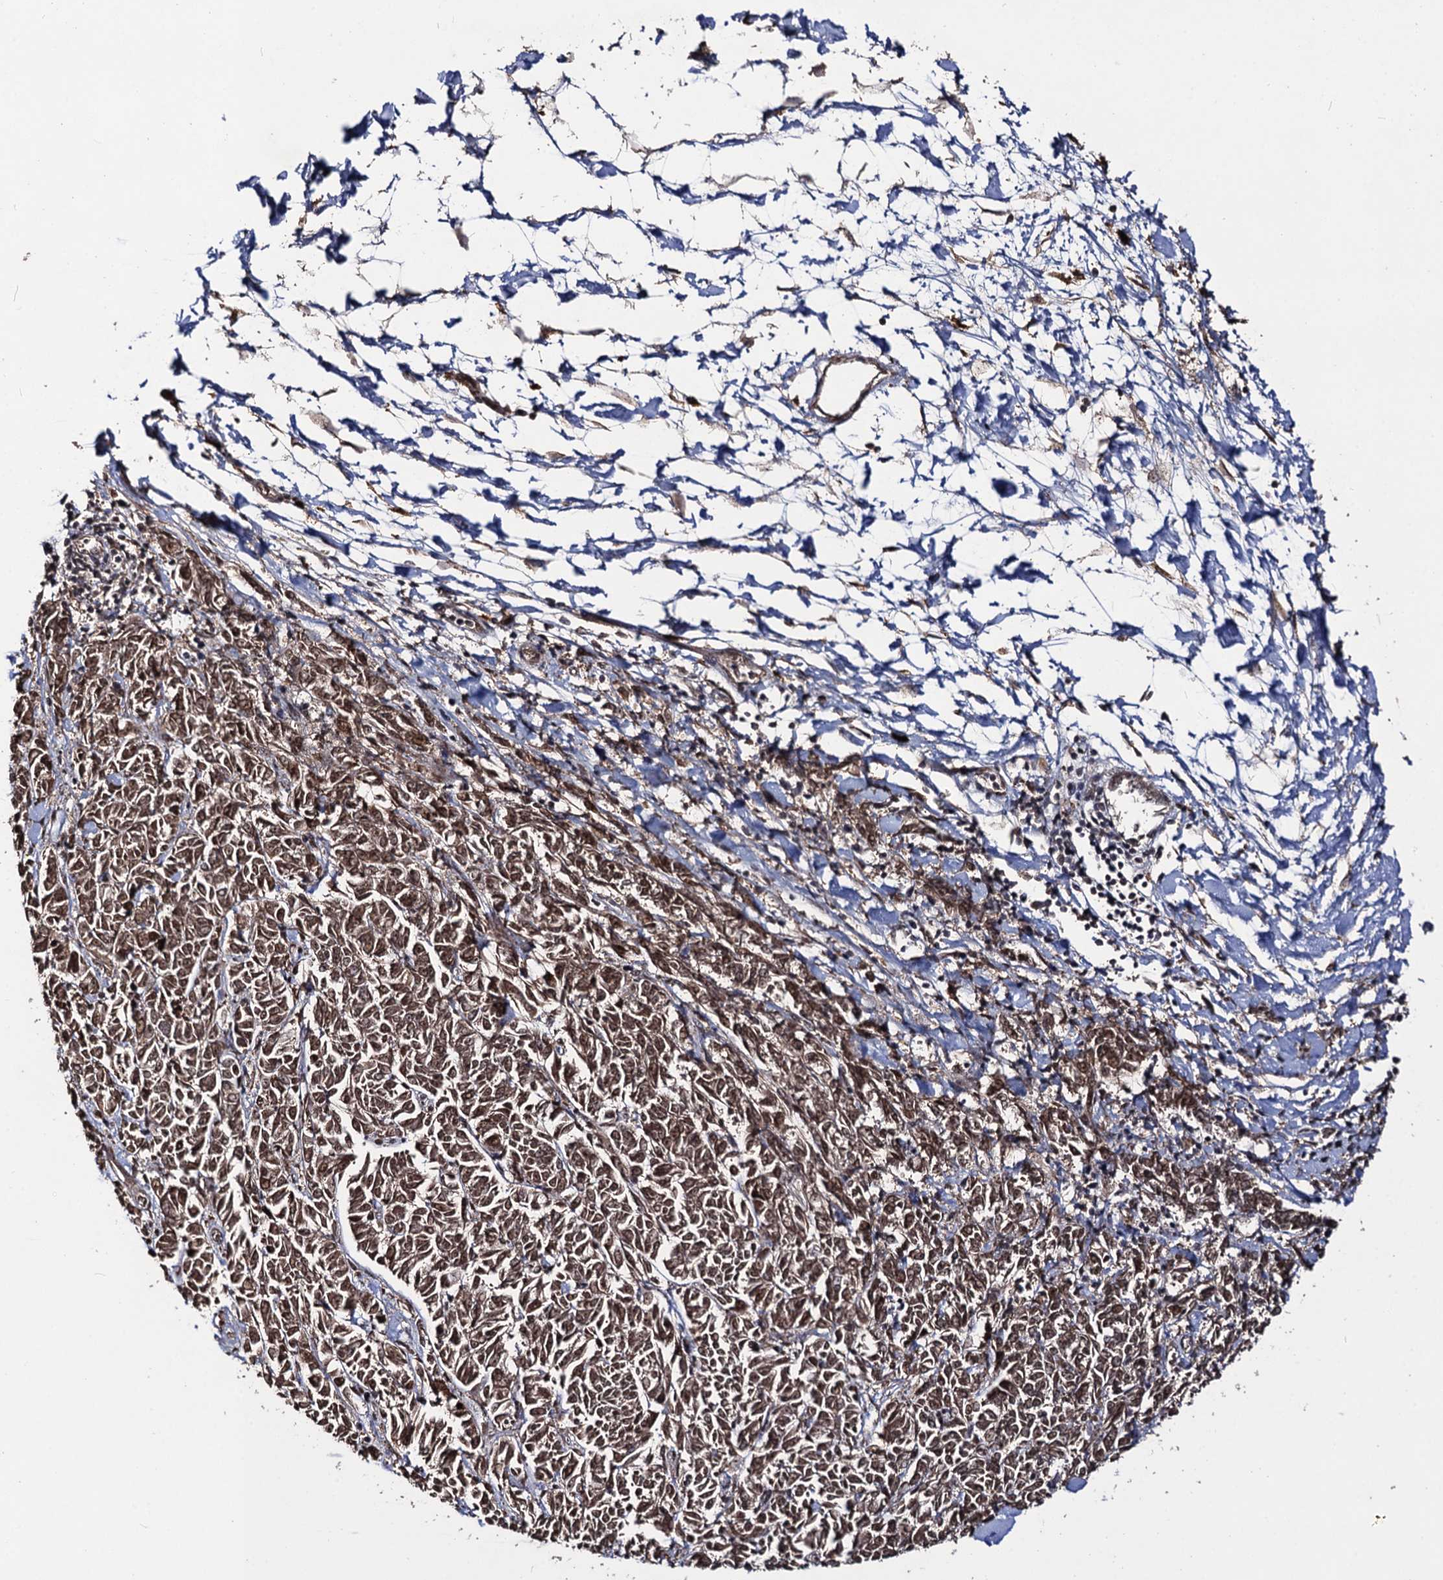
{"staining": {"intensity": "moderate", "quantity": ">75%", "location": "cytoplasmic/membranous,nuclear"}, "tissue": "melanoma", "cell_type": "Tumor cells", "image_type": "cancer", "snomed": [{"axis": "morphology", "description": "Malignant melanoma, NOS"}, {"axis": "topography", "description": "Skin"}], "caption": "Melanoma tissue demonstrates moderate cytoplasmic/membranous and nuclear staining in about >75% of tumor cells", "gene": "SFSWAP", "patient": {"sex": "female", "age": 72}}